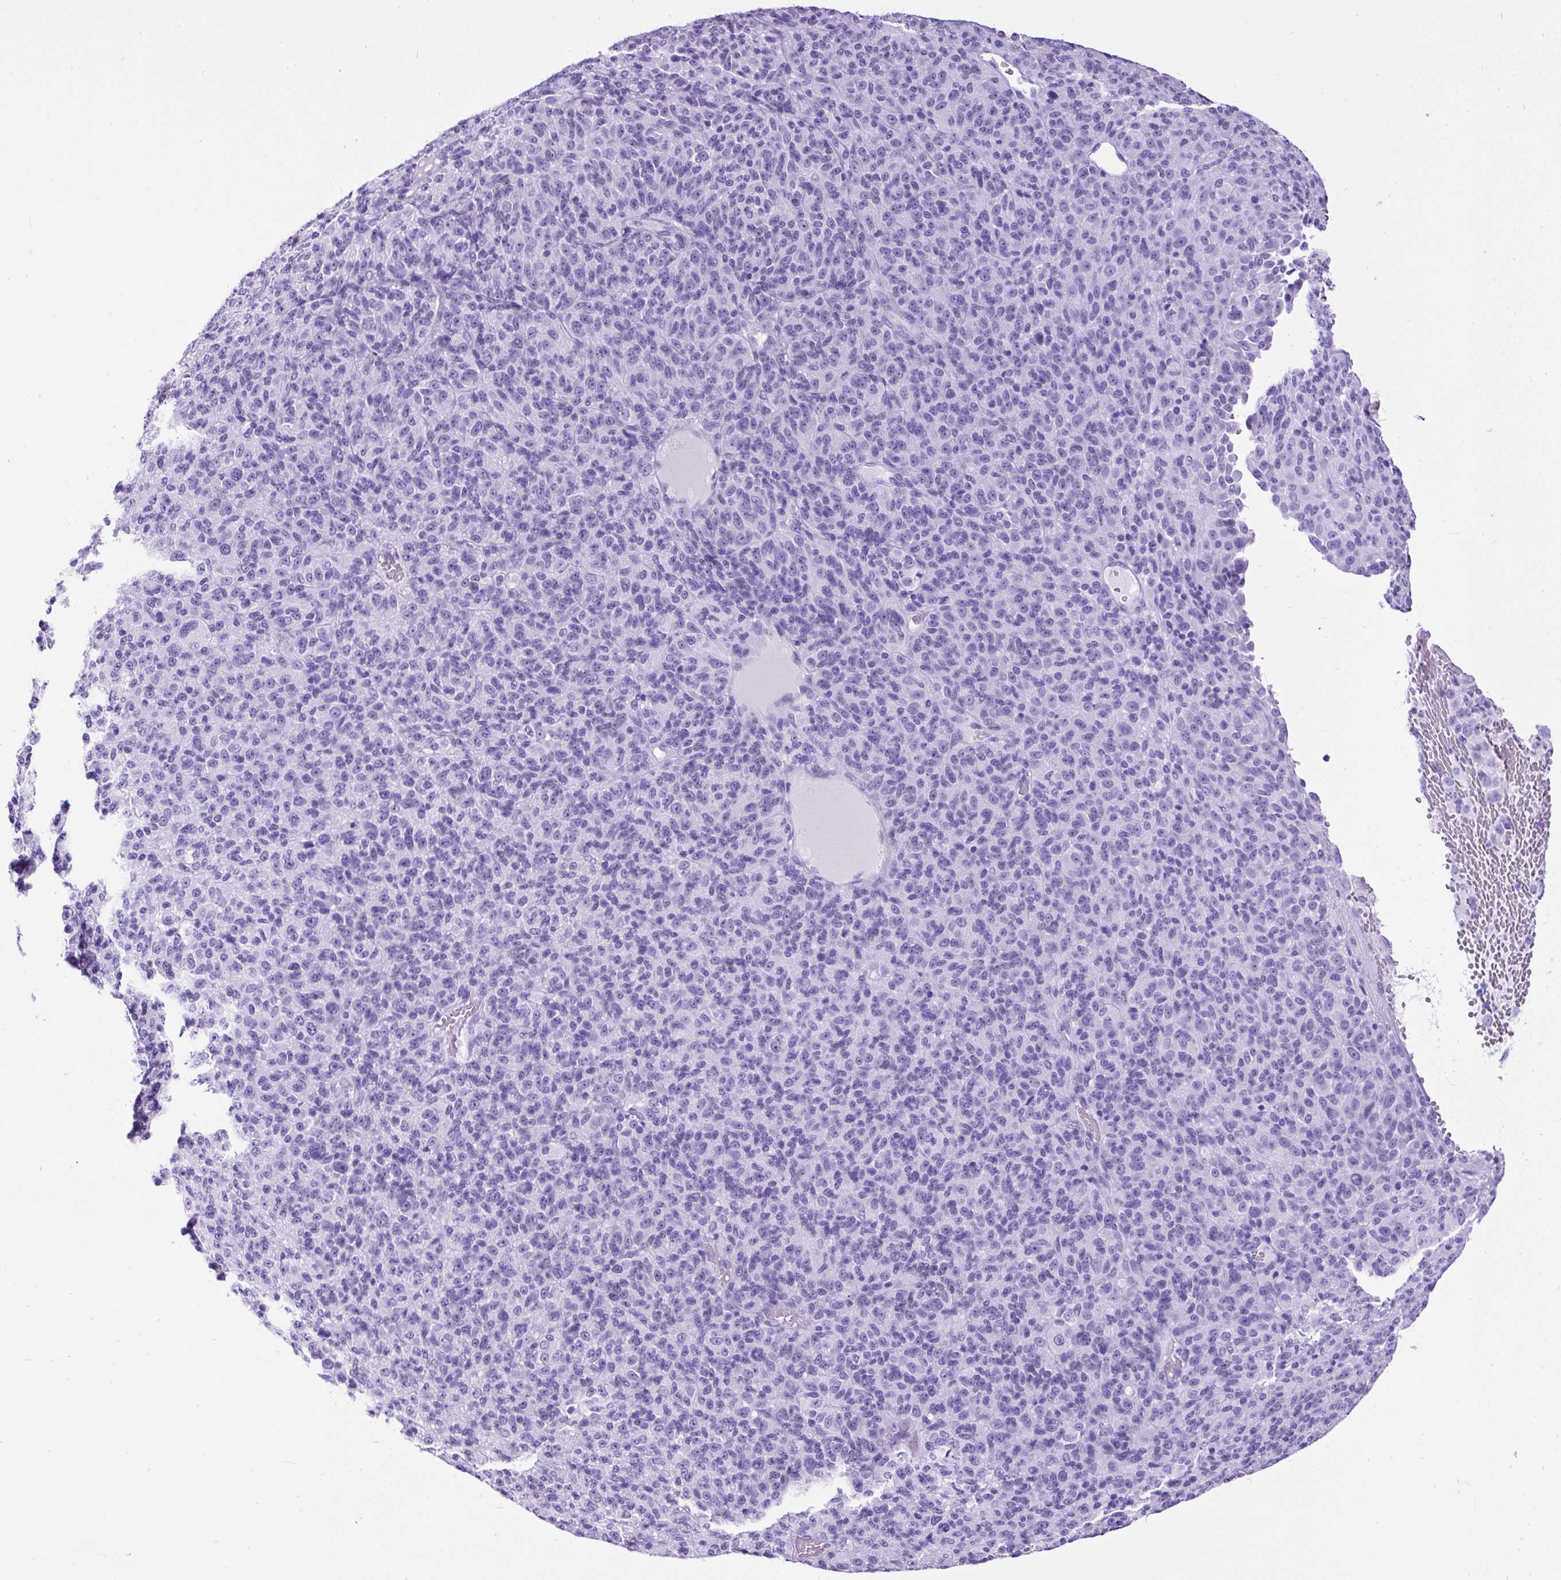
{"staining": {"intensity": "negative", "quantity": "none", "location": "none"}, "tissue": "melanoma", "cell_type": "Tumor cells", "image_type": "cancer", "snomed": [{"axis": "morphology", "description": "Malignant melanoma, Metastatic site"}, {"axis": "topography", "description": "Brain"}], "caption": "DAB (3,3'-diaminobenzidine) immunohistochemical staining of human malignant melanoma (metastatic site) displays no significant staining in tumor cells.", "gene": "CEL", "patient": {"sex": "female", "age": 56}}